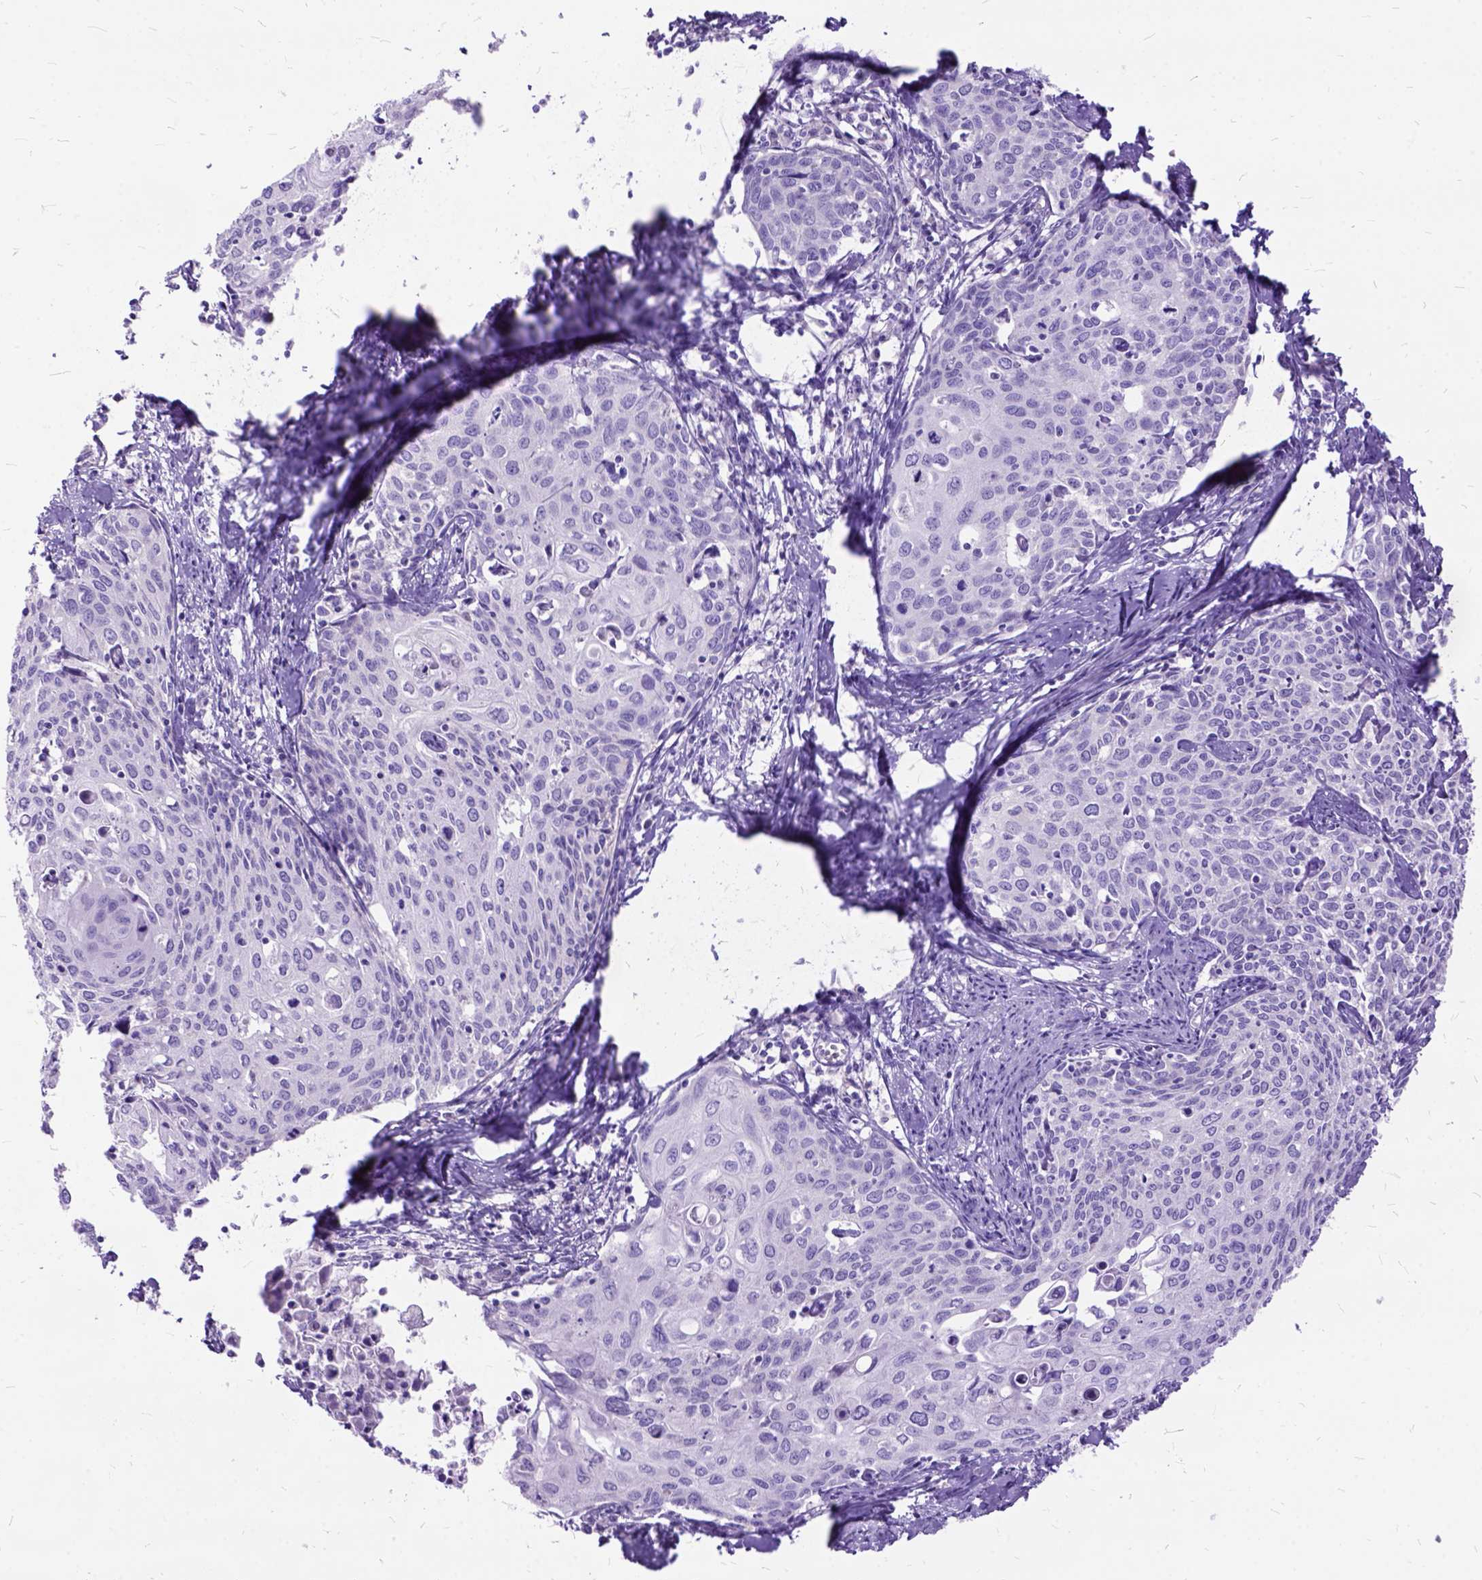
{"staining": {"intensity": "negative", "quantity": "none", "location": "none"}, "tissue": "cervical cancer", "cell_type": "Tumor cells", "image_type": "cancer", "snomed": [{"axis": "morphology", "description": "Squamous cell carcinoma, NOS"}, {"axis": "topography", "description": "Cervix"}], "caption": "Image shows no significant protein expression in tumor cells of cervical cancer (squamous cell carcinoma).", "gene": "CTAG2", "patient": {"sex": "female", "age": 62}}